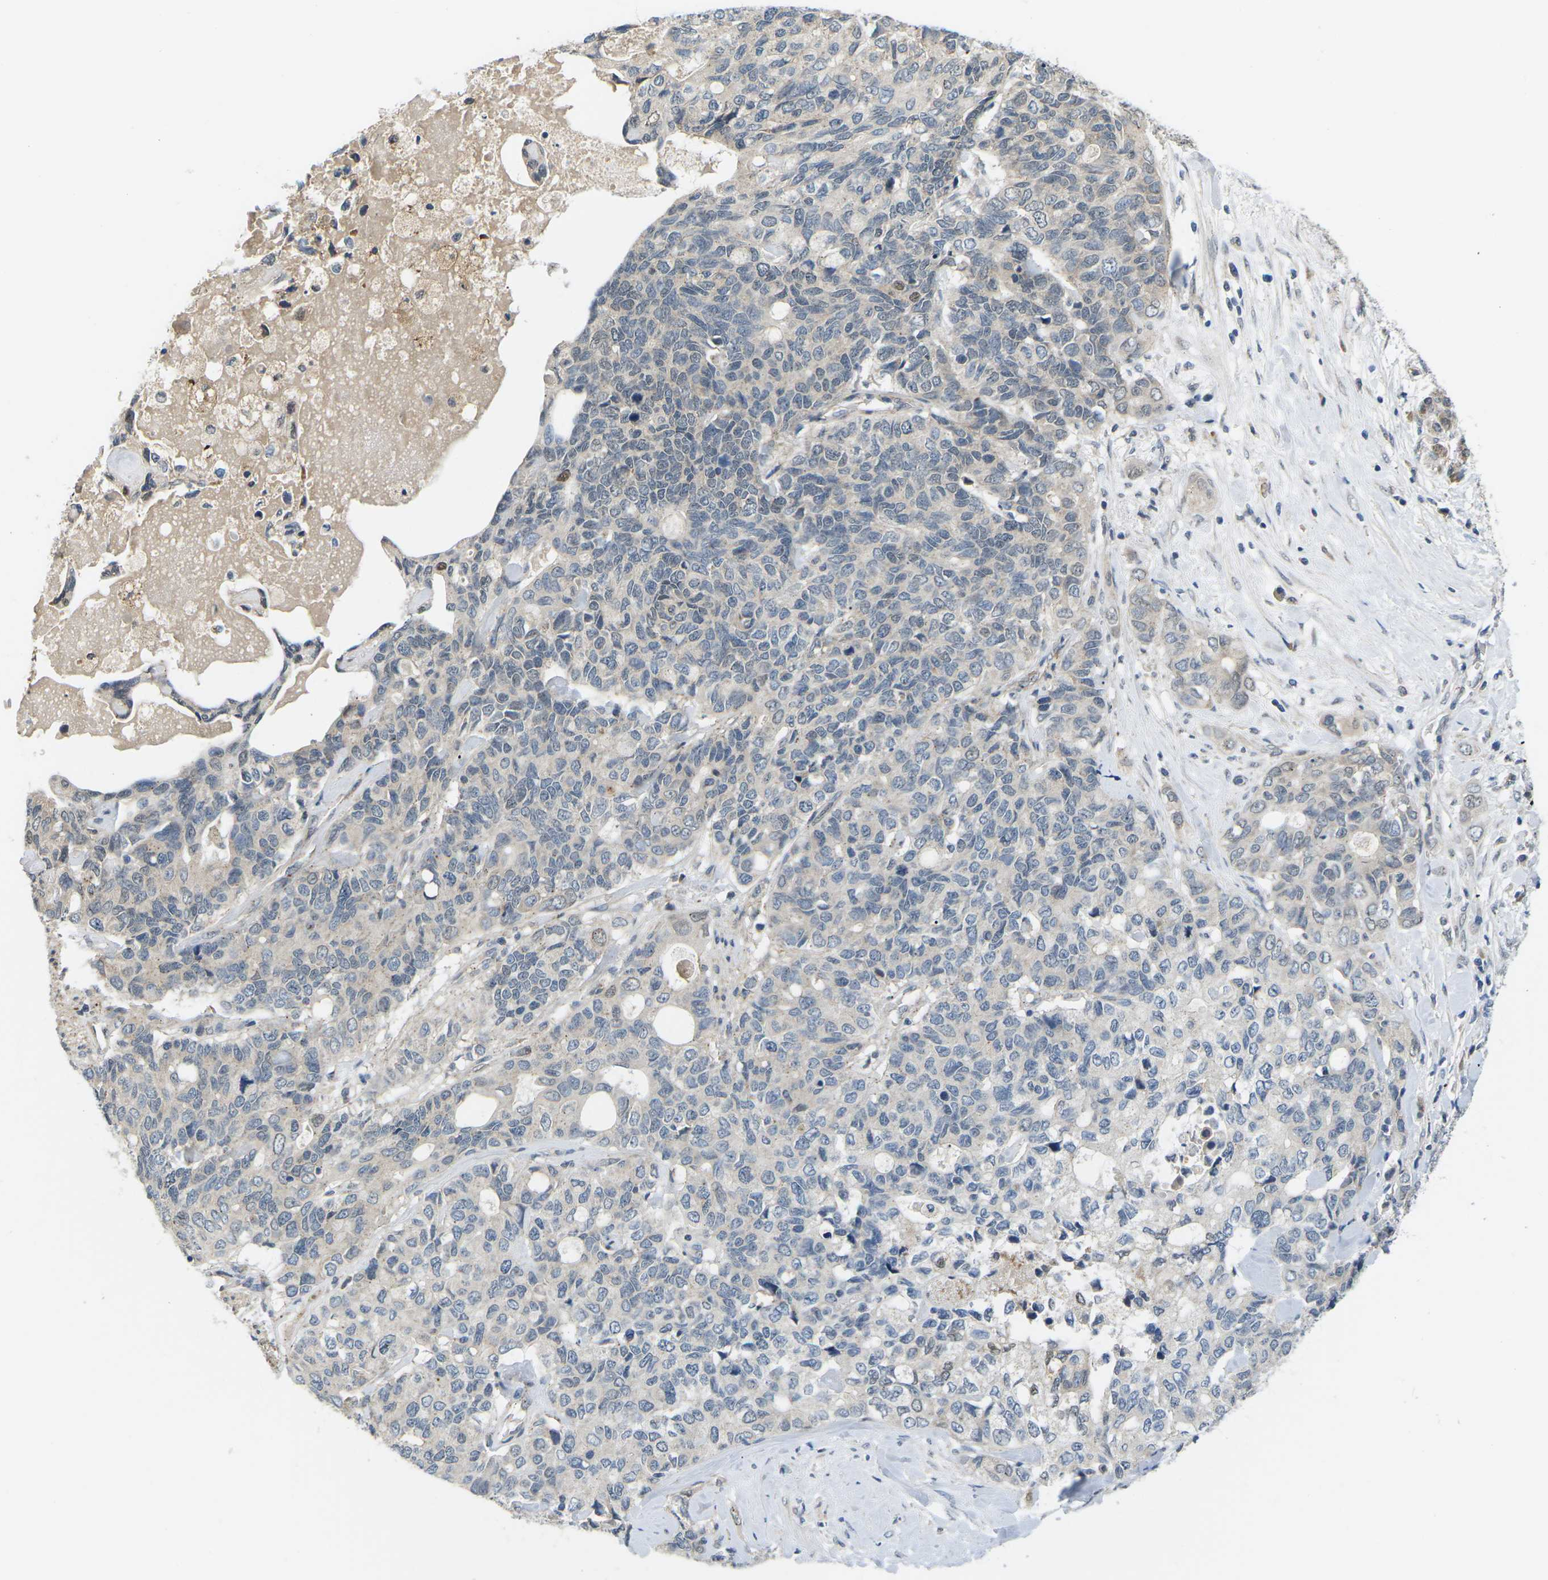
{"staining": {"intensity": "moderate", "quantity": "25%-75%", "location": "nuclear"}, "tissue": "pancreatic cancer", "cell_type": "Tumor cells", "image_type": "cancer", "snomed": [{"axis": "morphology", "description": "Adenocarcinoma, NOS"}, {"axis": "topography", "description": "Pancreas"}], "caption": "Immunohistochemistry of pancreatic cancer (adenocarcinoma) demonstrates medium levels of moderate nuclear expression in approximately 25%-75% of tumor cells. (DAB IHC, brown staining for protein, blue staining for nuclei).", "gene": "ERBB4", "patient": {"sex": "female", "age": 56}}